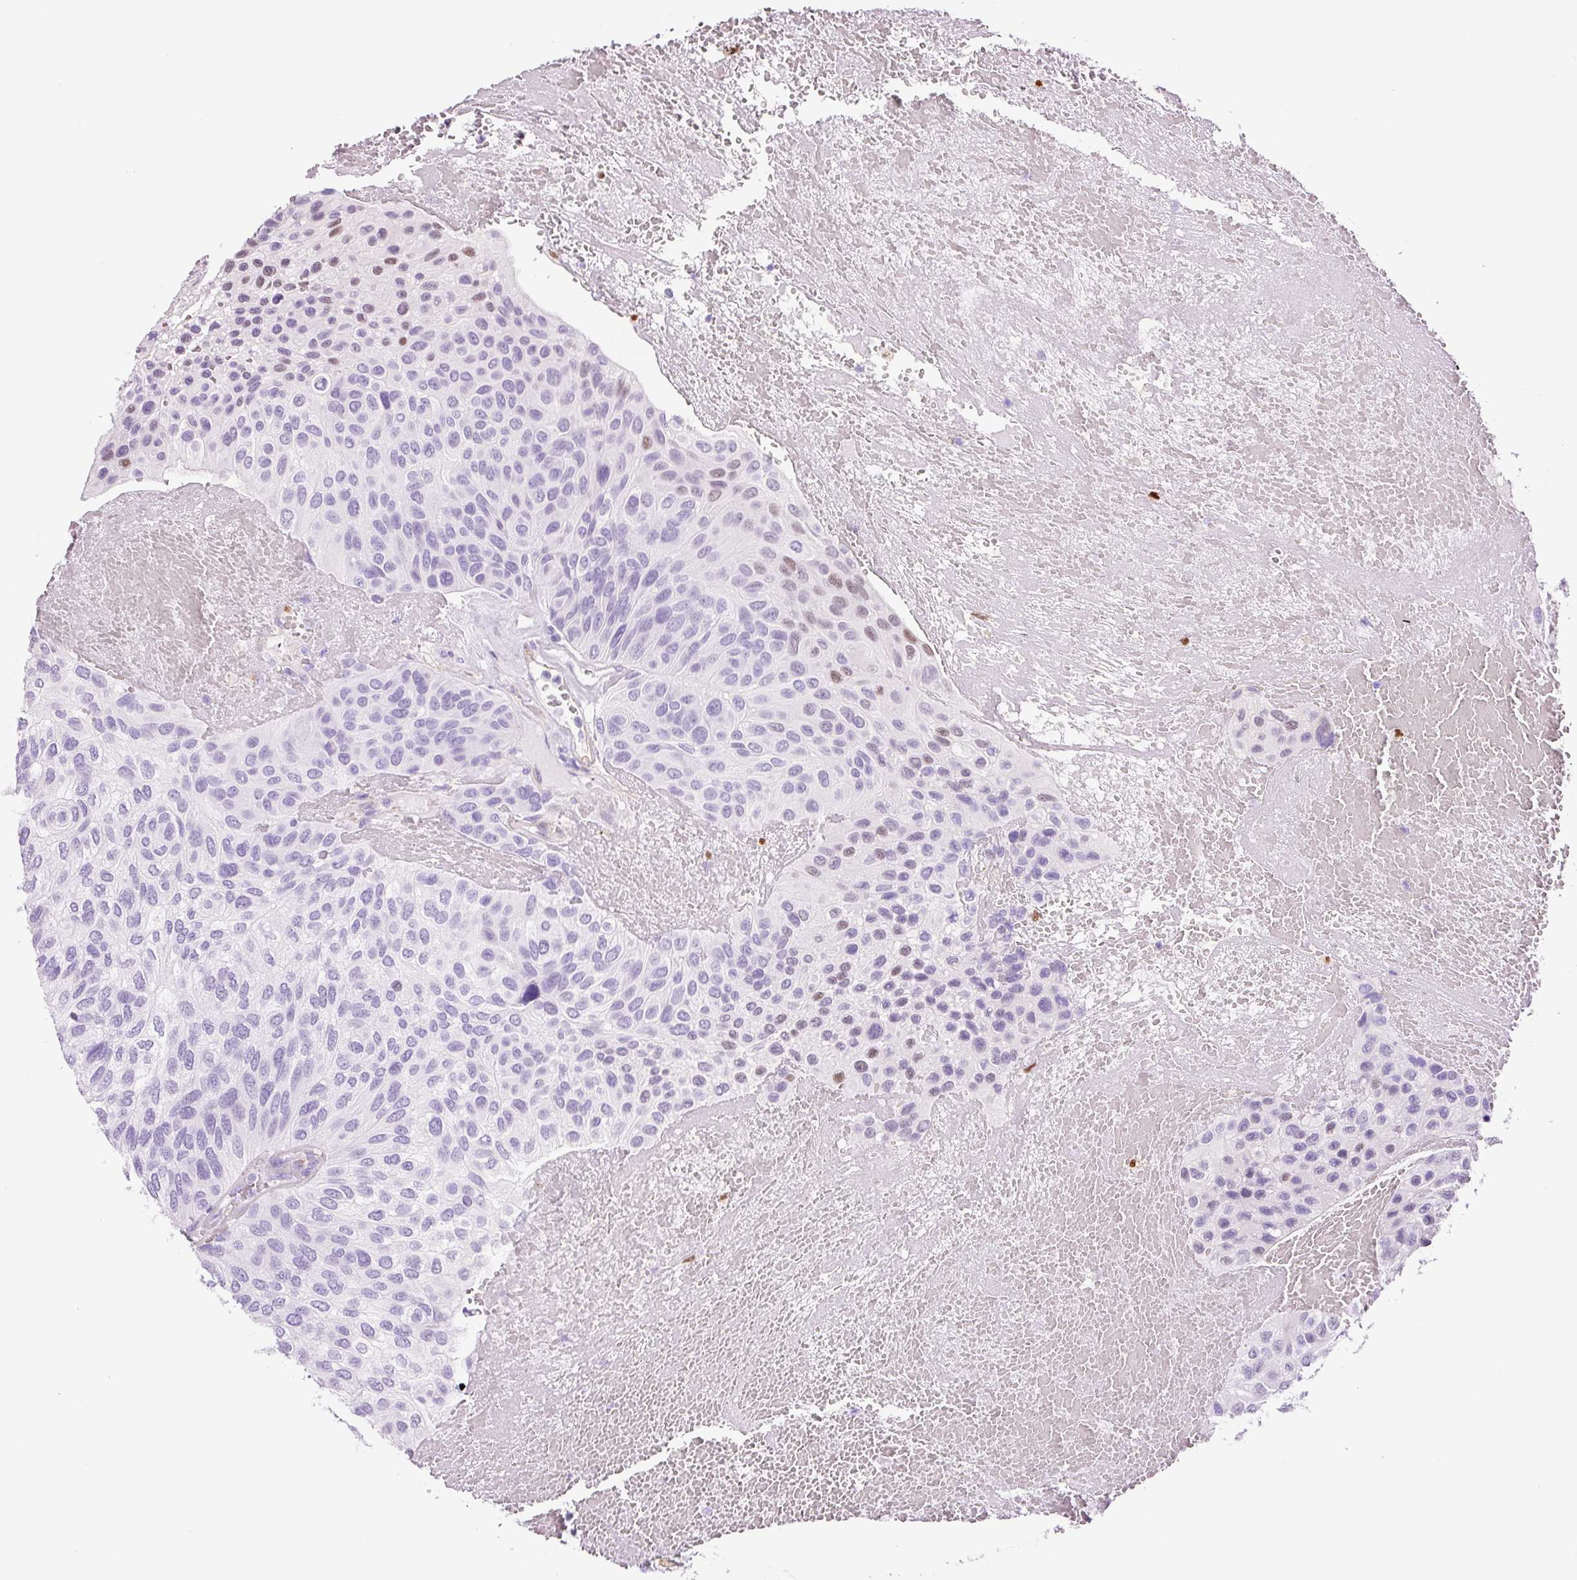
{"staining": {"intensity": "negative", "quantity": "none", "location": "none"}, "tissue": "urothelial cancer", "cell_type": "Tumor cells", "image_type": "cancer", "snomed": [{"axis": "morphology", "description": "Urothelial carcinoma, High grade"}, {"axis": "topography", "description": "Urinary bladder"}], "caption": "Tumor cells show no significant staining in urothelial cancer.", "gene": "ADSS1", "patient": {"sex": "male", "age": 66}}